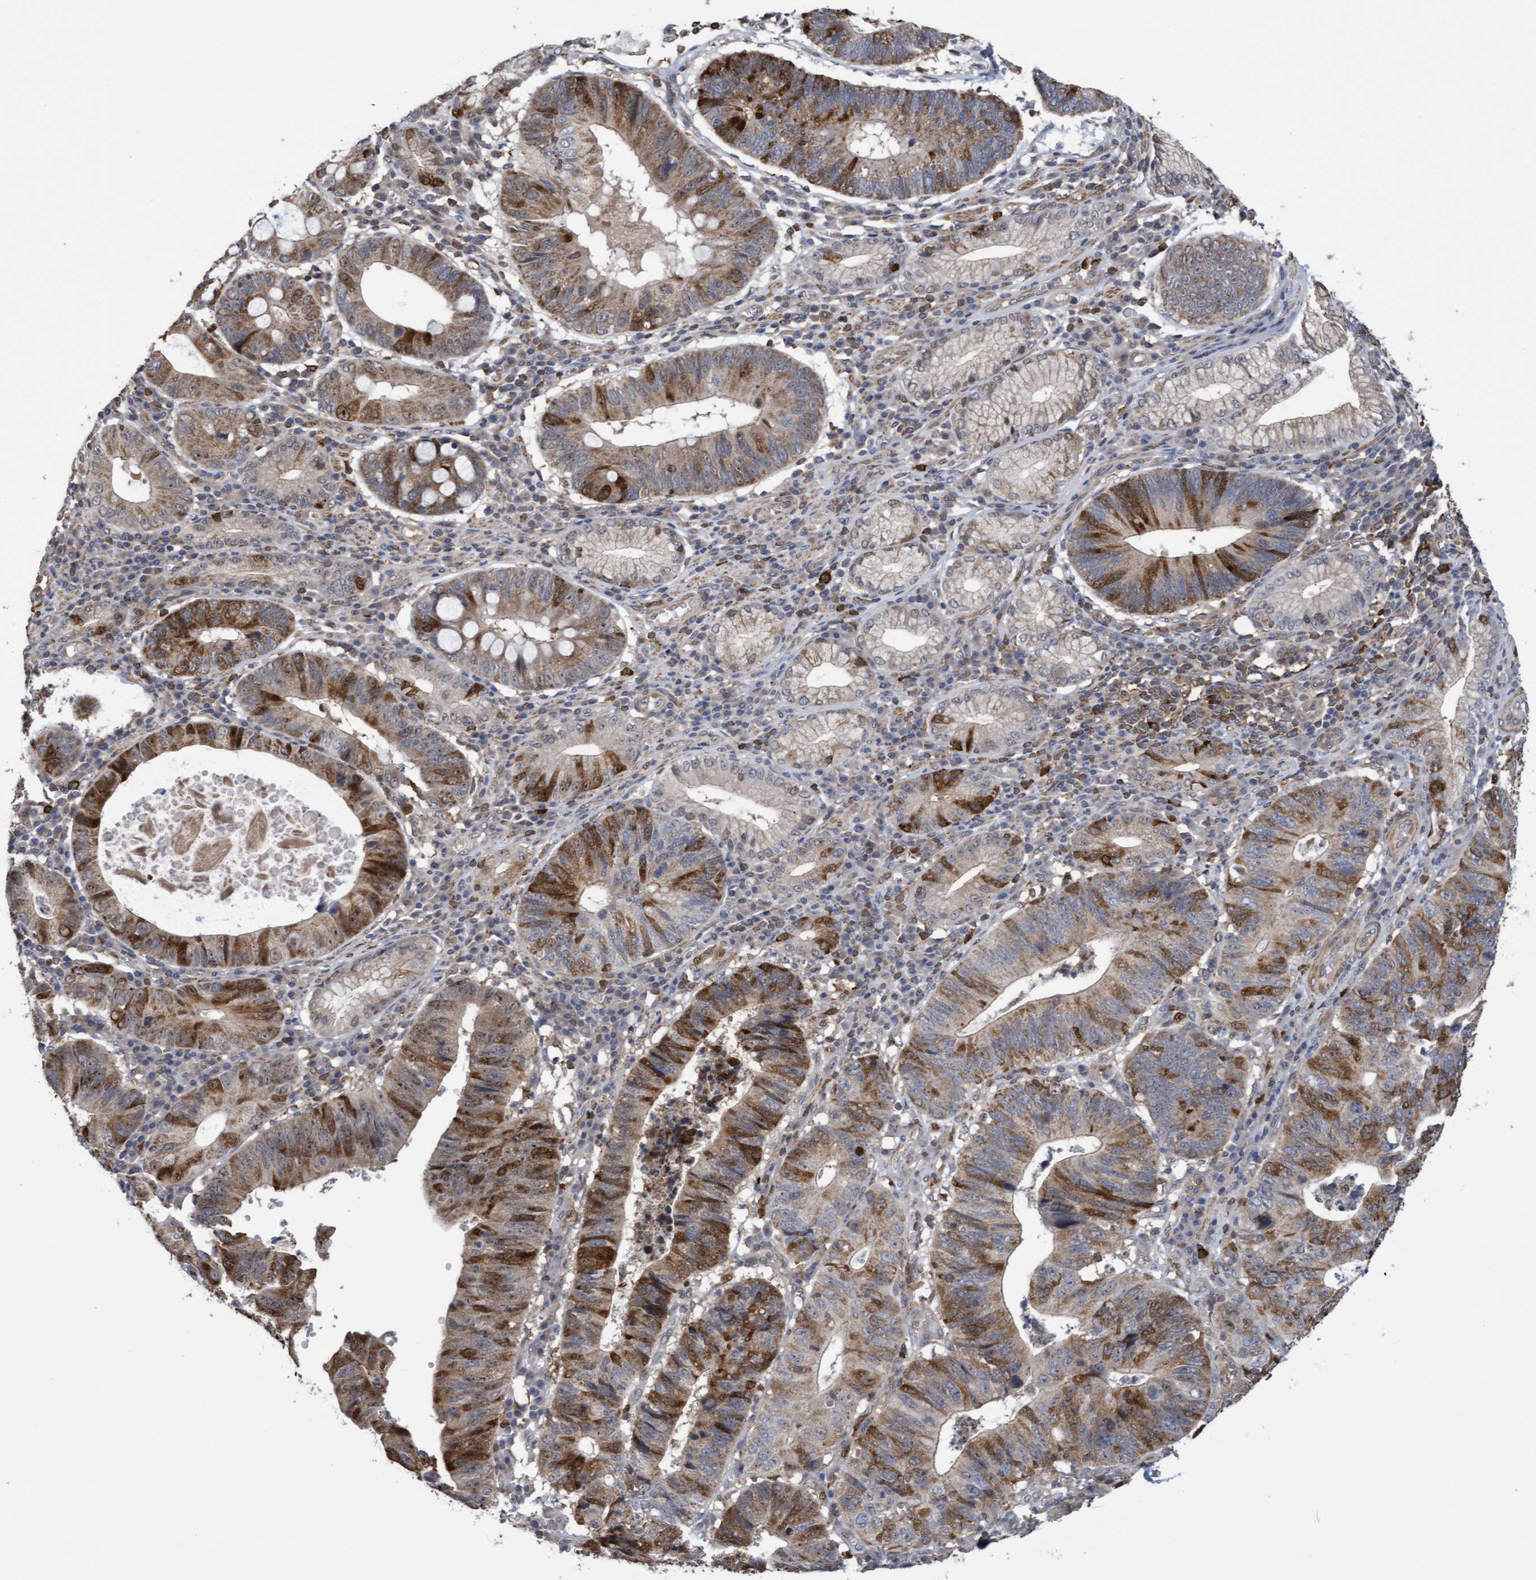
{"staining": {"intensity": "moderate", "quantity": ">75%", "location": "cytoplasmic/membranous,nuclear"}, "tissue": "stomach cancer", "cell_type": "Tumor cells", "image_type": "cancer", "snomed": [{"axis": "morphology", "description": "Adenocarcinoma, NOS"}, {"axis": "topography", "description": "Stomach"}], "caption": "Adenocarcinoma (stomach) tissue reveals moderate cytoplasmic/membranous and nuclear staining in about >75% of tumor cells The staining is performed using DAB (3,3'-diaminobenzidine) brown chromogen to label protein expression. The nuclei are counter-stained blue using hematoxylin.", "gene": "SLBP", "patient": {"sex": "male", "age": 59}}